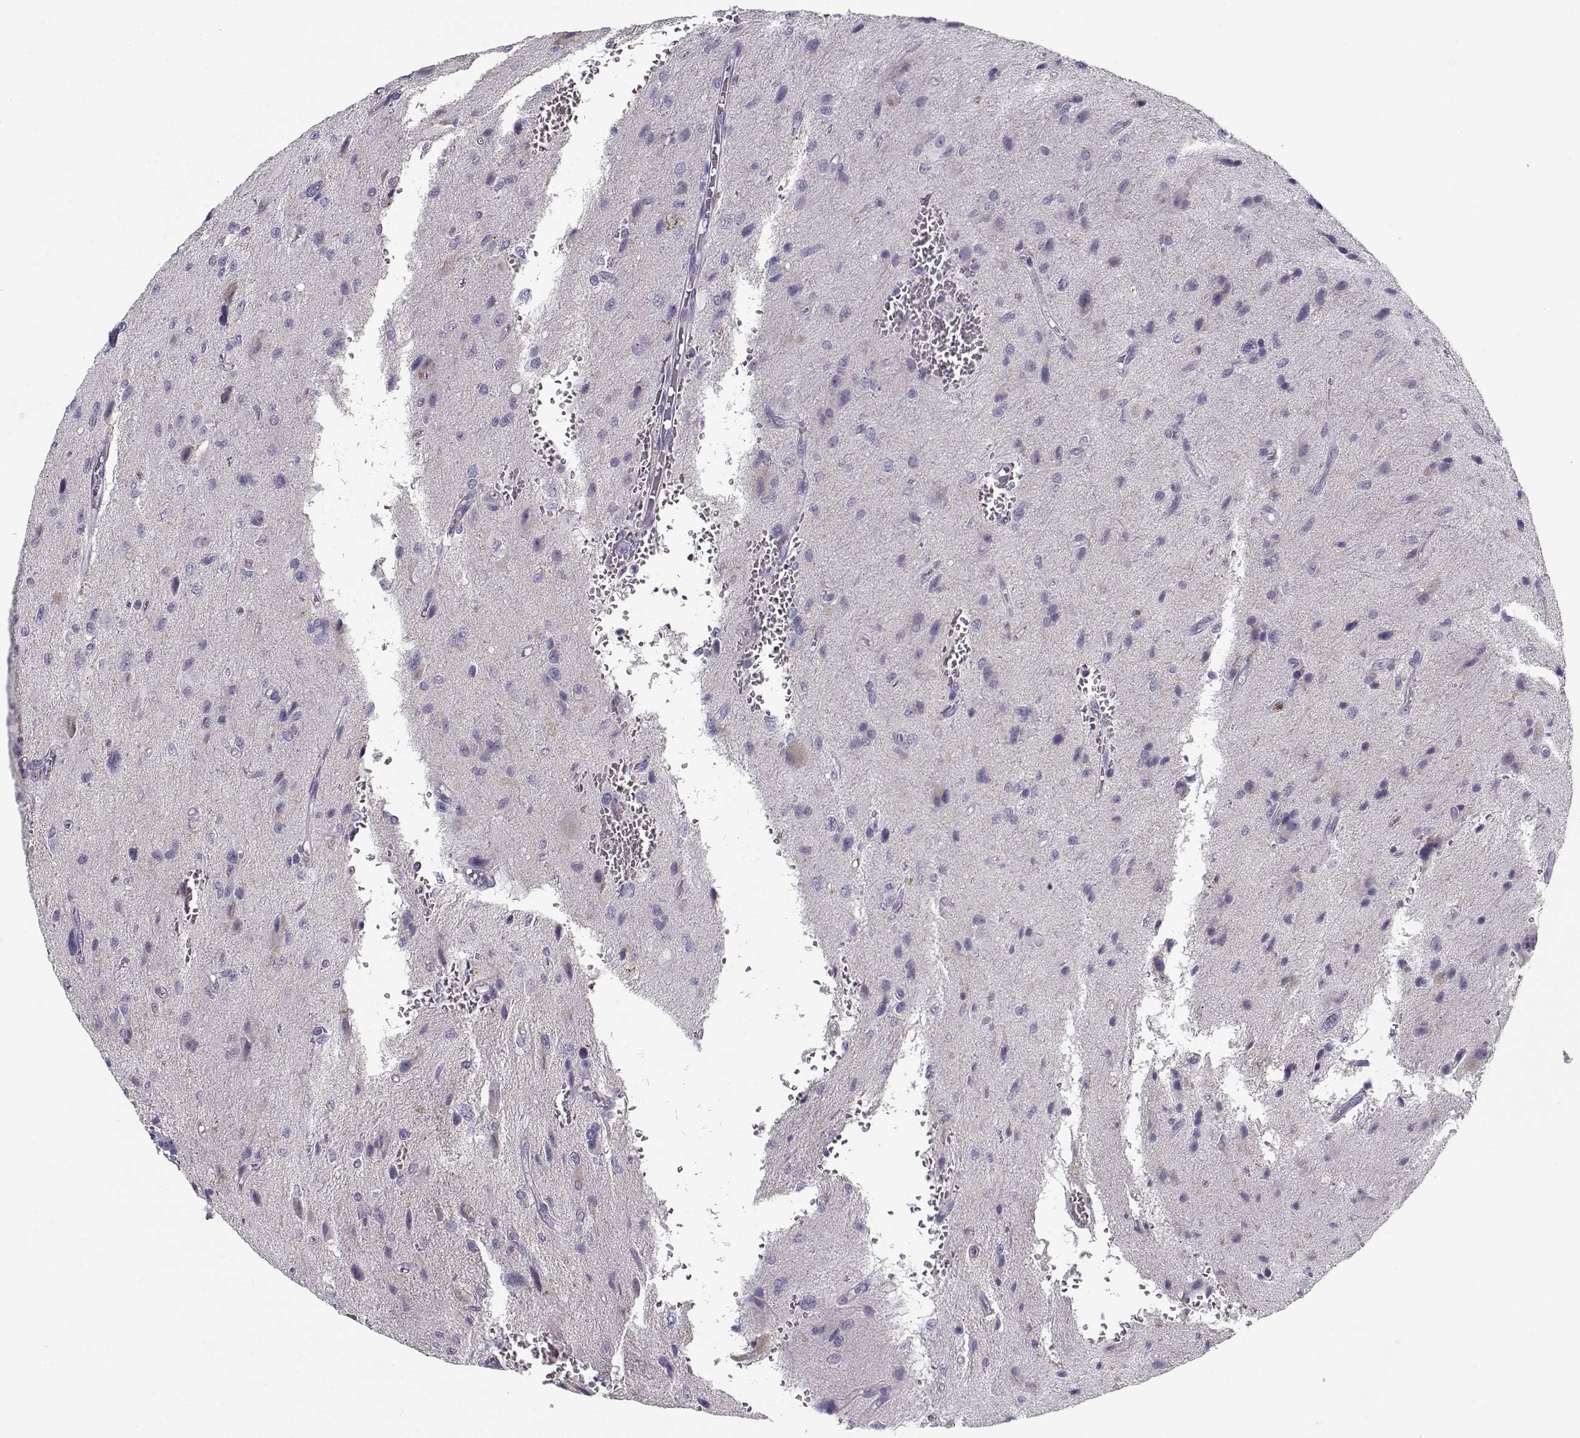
{"staining": {"intensity": "negative", "quantity": "none", "location": "none"}, "tissue": "glioma", "cell_type": "Tumor cells", "image_type": "cancer", "snomed": [{"axis": "morphology", "description": "Glioma, malignant, NOS"}, {"axis": "morphology", "description": "Glioma, malignant, High grade"}, {"axis": "topography", "description": "Brain"}], "caption": "DAB (3,3'-diaminobenzidine) immunohistochemical staining of human high-grade glioma (malignant) exhibits no significant positivity in tumor cells. The staining is performed using DAB (3,3'-diaminobenzidine) brown chromogen with nuclei counter-stained in using hematoxylin.", "gene": "CREB3L3", "patient": {"sex": "female", "age": 71}}